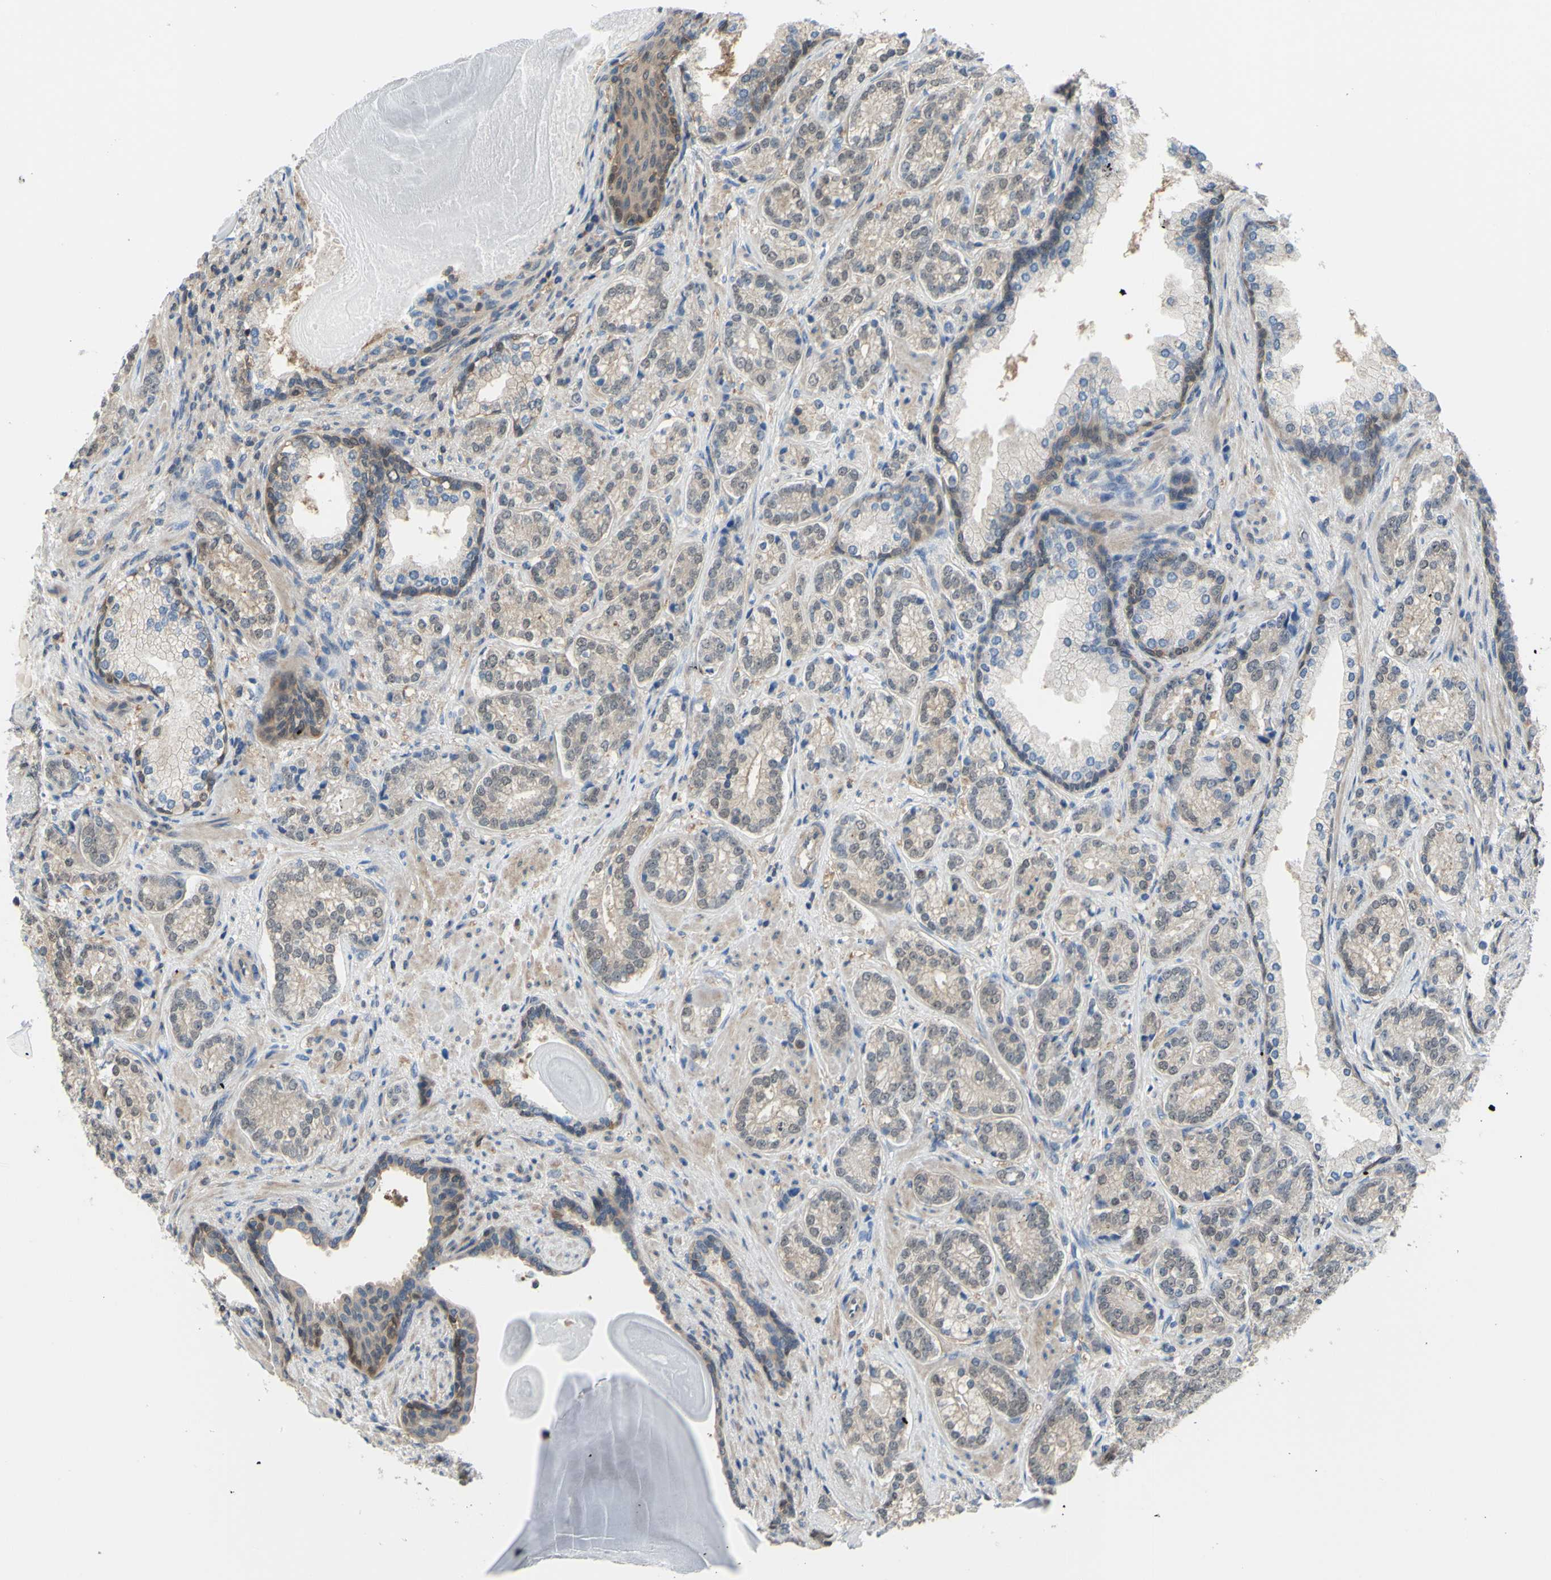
{"staining": {"intensity": "weak", "quantity": ">75%", "location": "cytoplasmic/membranous"}, "tissue": "prostate cancer", "cell_type": "Tumor cells", "image_type": "cancer", "snomed": [{"axis": "morphology", "description": "Adenocarcinoma, High grade"}, {"axis": "topography", "description": "Prostate"}], "caption": "Immunohistochemical staining of human prostate cancer (adenocarcinoma (high-grade)) exhibits low levels of weak cytoplasmic/membranous expression in approximately >75% of tumor cells.", "gene": "UPK3B", "patient": {"sex": "male", "age": 61}}